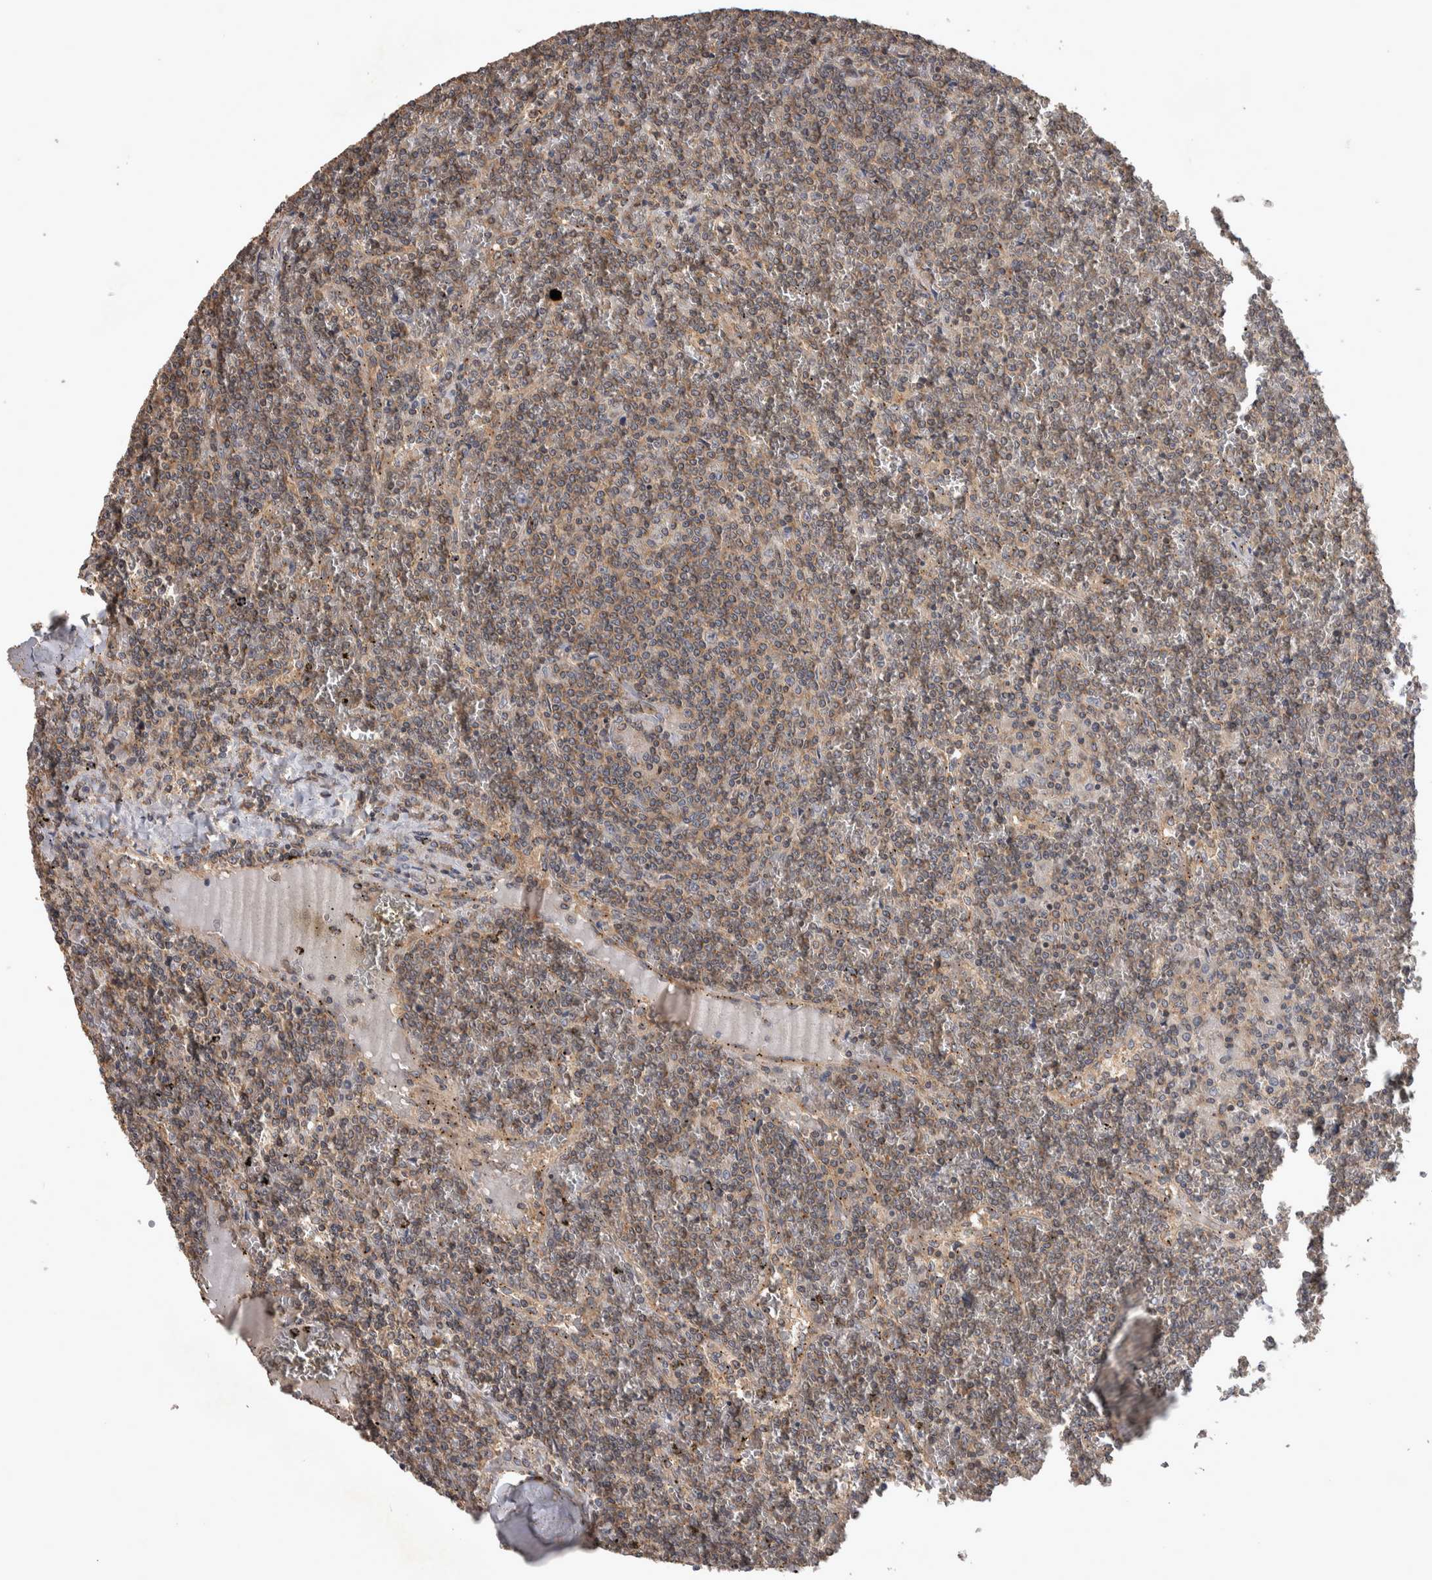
{"staining": {"intensity": "weak", "quantity": ">75%", "location": "cytoplasmic/membranous"}, "tissue": "lymphoma", "cell_type": "Tumor cells", "image_type": "cancer", "snomed": [{"axis": "morphology", "description": "Malignant lymphoma, non-Hodgkin's type, Low grade"}, {"axis": "topography", "description": "Spleen"}], "caption": "Tumor cells exhibit low levels of weak cytoplasmic/membranous staining in about >75% of cells in lymphoma. Immunohistochemistry (ihc) stains the protein of interest in brown and the nuclei are stained blue.", "gene": "IFRD1", "patient": {"sex": "female", "age": 19}}